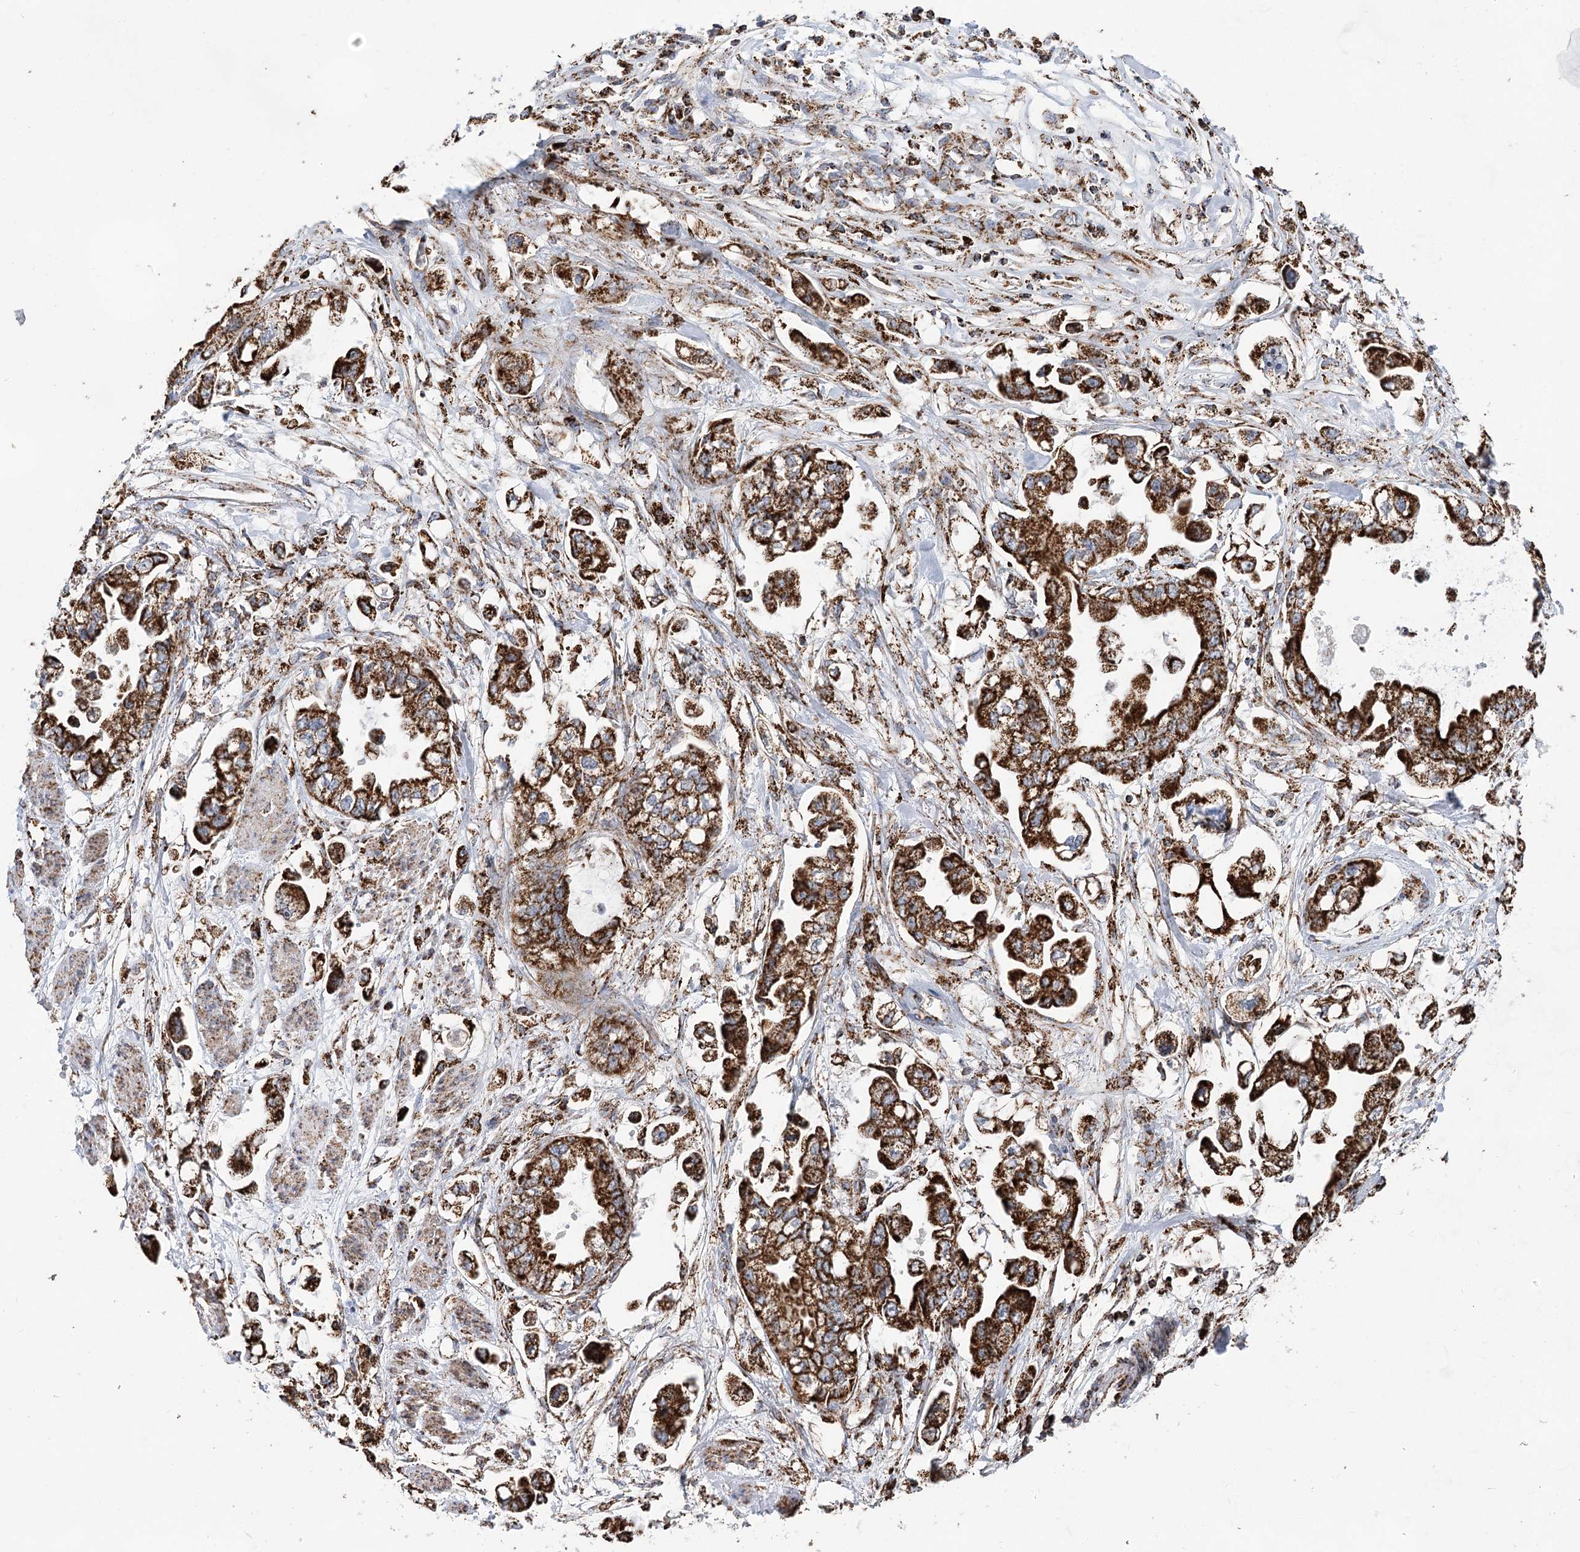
{"staining": {"intensity": "strong", "quantity": ">75%", "location": "cytoplasmic/membranous"}, "tissue": "stomach cancer", "cell_type": "Tumor cells", "image_type": "cancer", "snomed": [{"axis": "morphology", "description": "Adenocarcinoma, NOS"}, {"axis": "topography", "description": "Stomach"}], "caption": "Immunohistochemical staining of stomach adenocarcinoma displays strong cytoplasmic/membranous protein expression in approximately >75% of tumor cells.", "gene": "NADK2", "patient": {"sex": "male", "age": 62}}